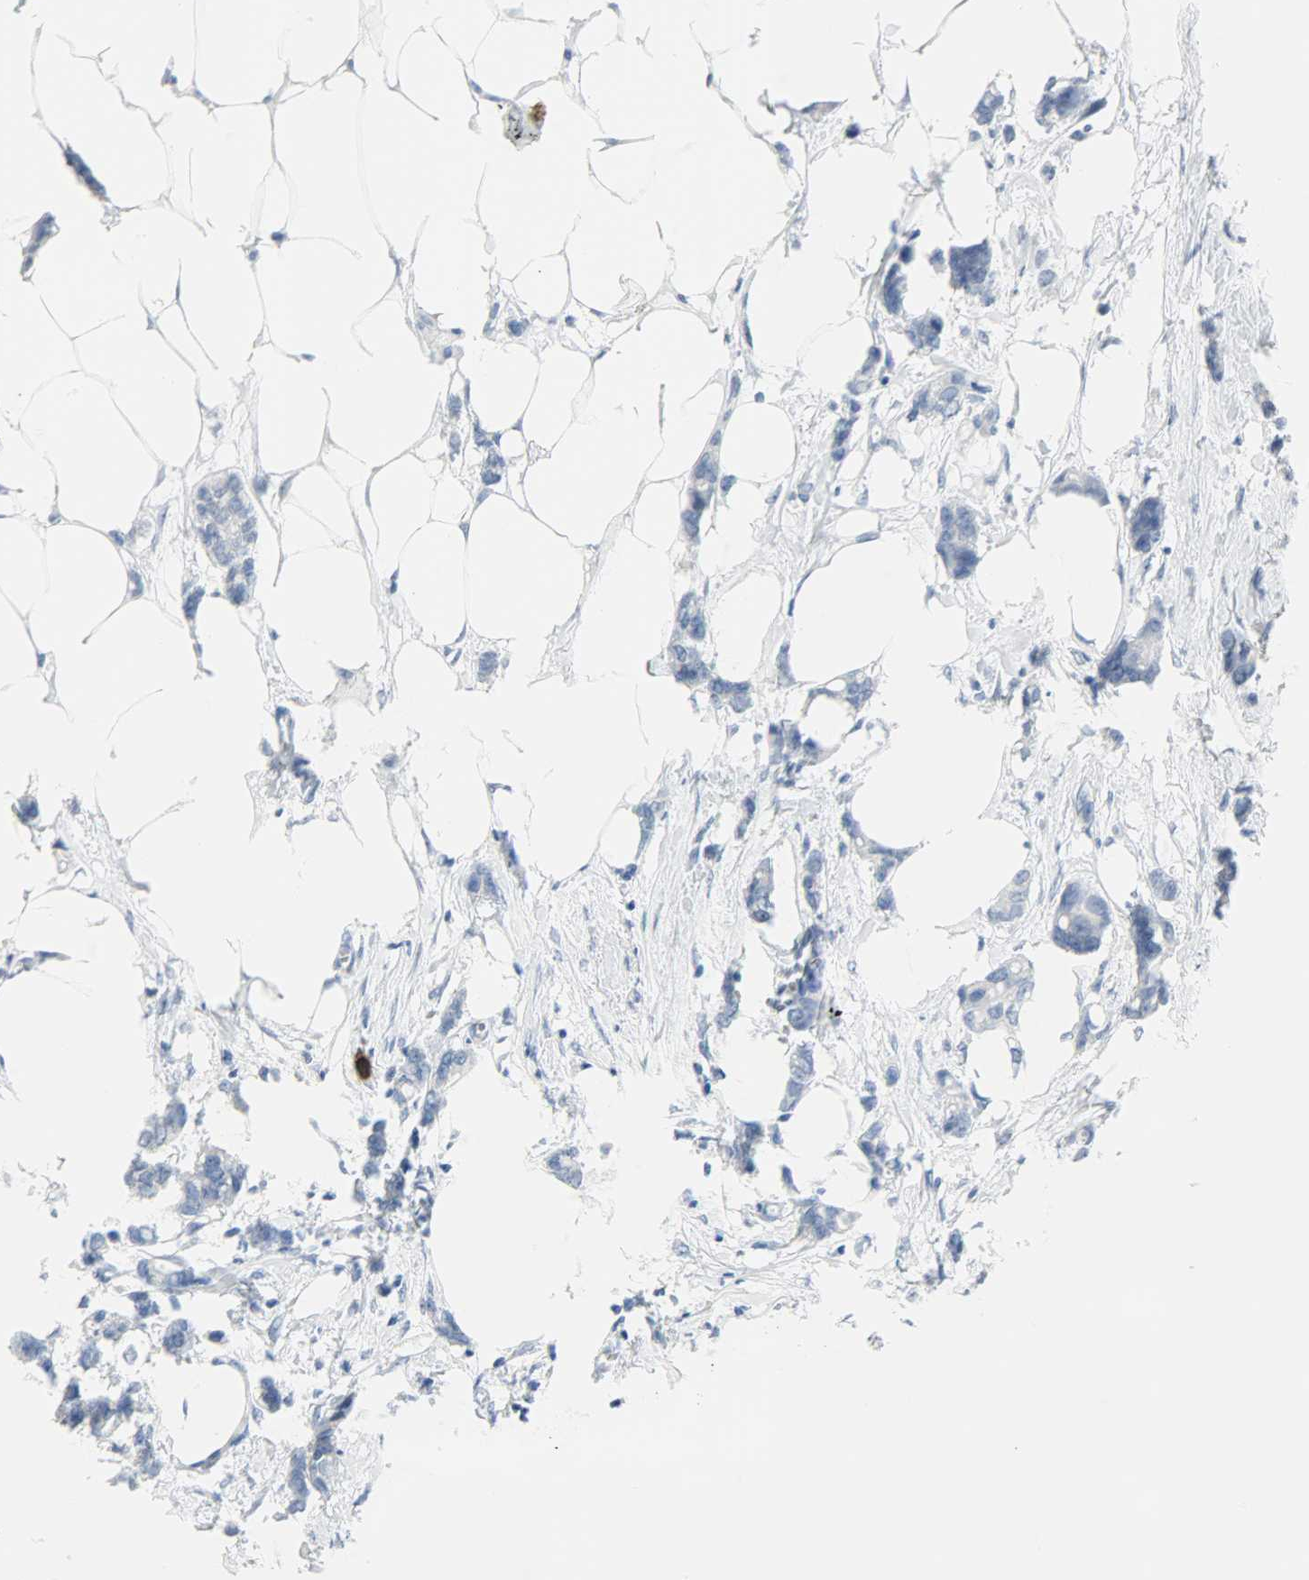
{"staining": {"intensity": "negative", "quantity": "none", "location": "none"}, "tissue": "breast cancer", "cell_type": "Tumor cells", "image_type": "cancer", "snomed": [{"axis": "morphology", "description": "Duct carcinoma"}, {"axis": "topography", "description": "Breast"}], "caption": "There is no significant staining in tumor cells of breast intraductal carcinoma. Brightfield microscopy of immunohistochemistry stained with DAB (brown) and hematoxylin (blue), captured at high magnification.", "gene": "CEBPE", "patient": {"sex": "female", "age": 84}}